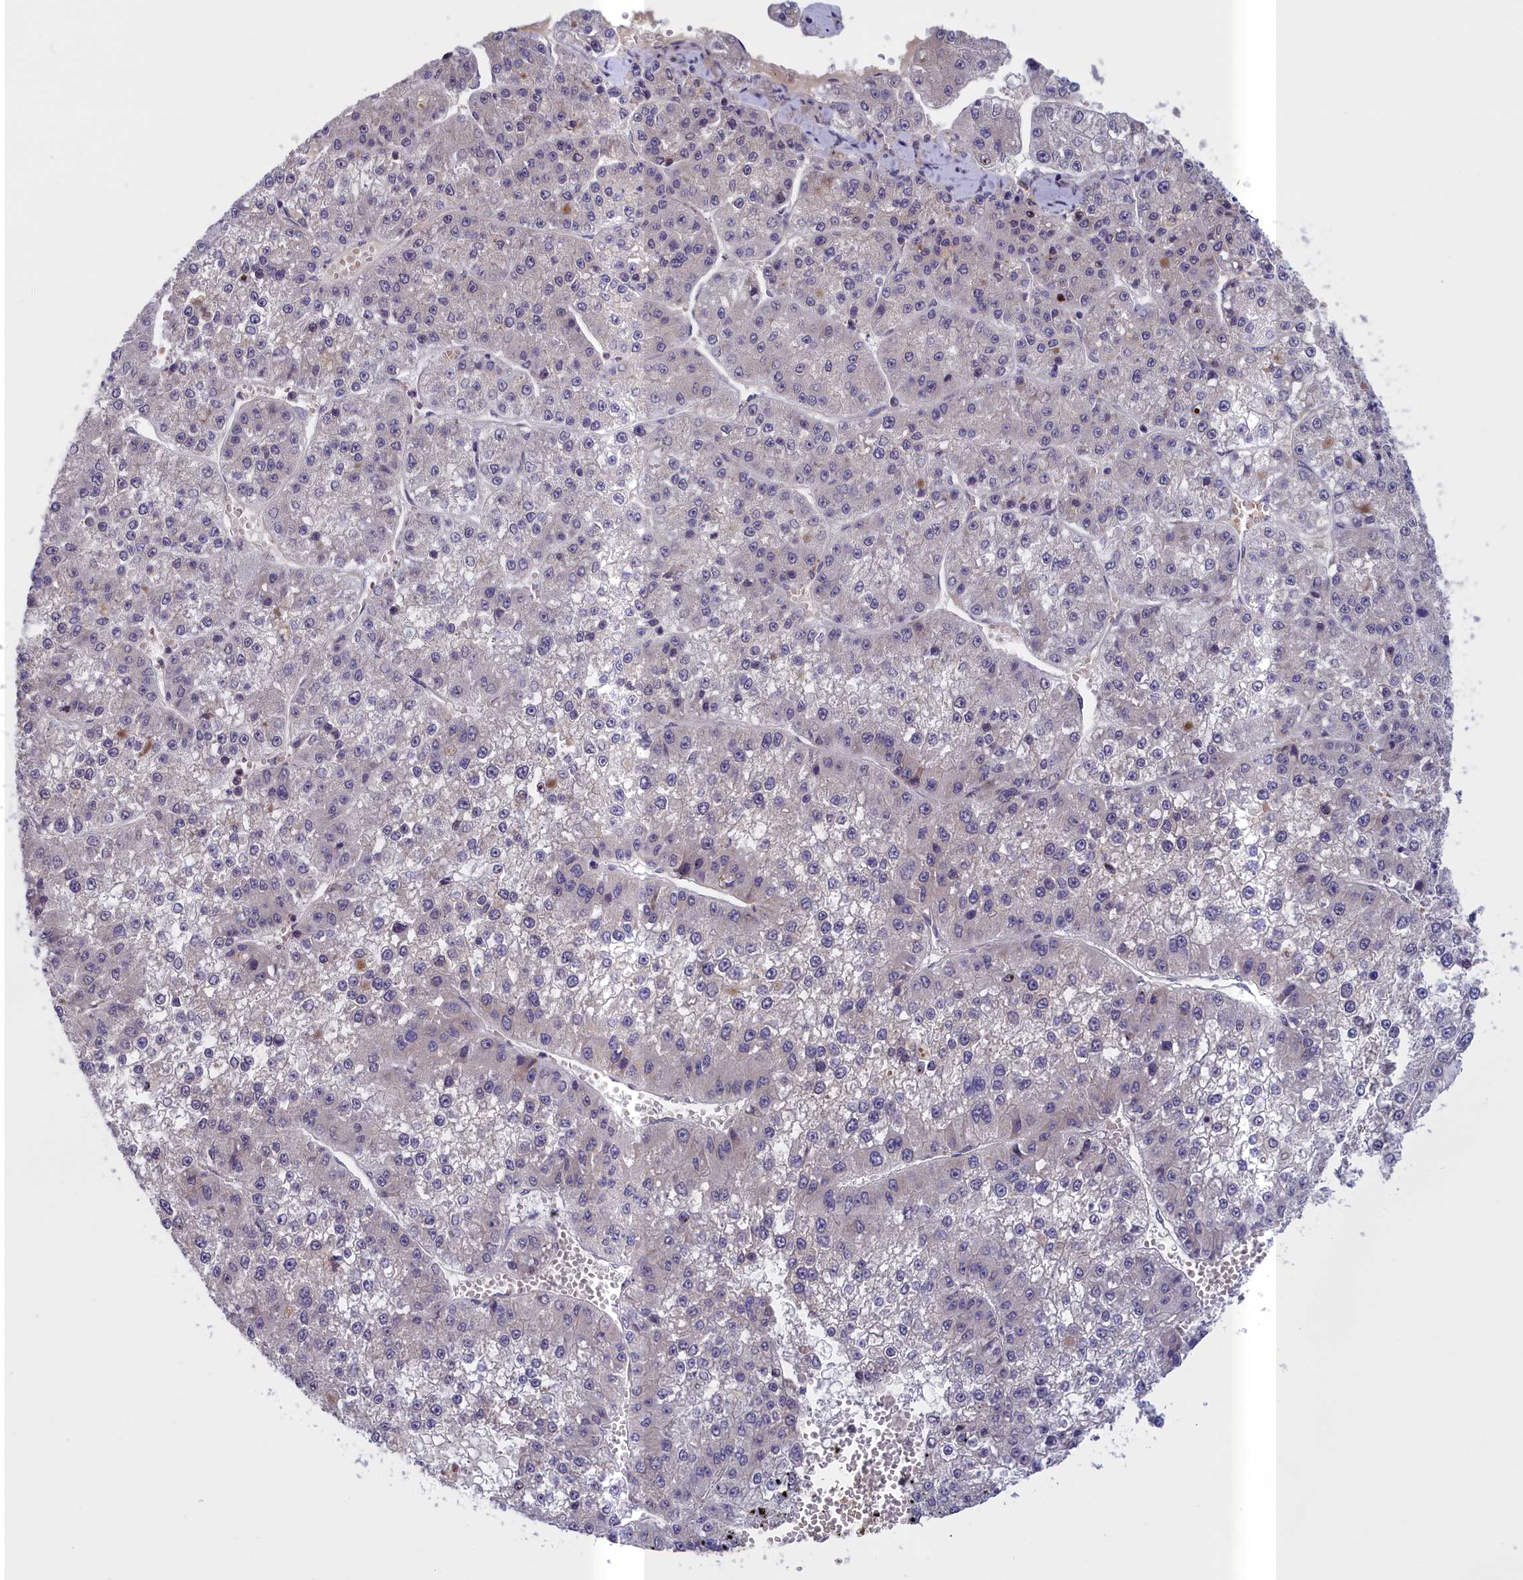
{"staining": {"intensity": "negative", "quantity": "none", "location": "none"}, "tissue": "liver cancer", "cell_type": "Tumor cells", "image_type": "cancer", "snomed": [{"axis": "morphology", "description": "Carcinoma, Hepatocellular, NOS"}, {"axis": "topography", "description": "Liver"}], "caption": "Immunohistochemistry (IHC) of human liver cancer exhibits no positivity in tumor cells.", "gene": "IGFALS", "patient": {"sex": "female", "age": 73}}